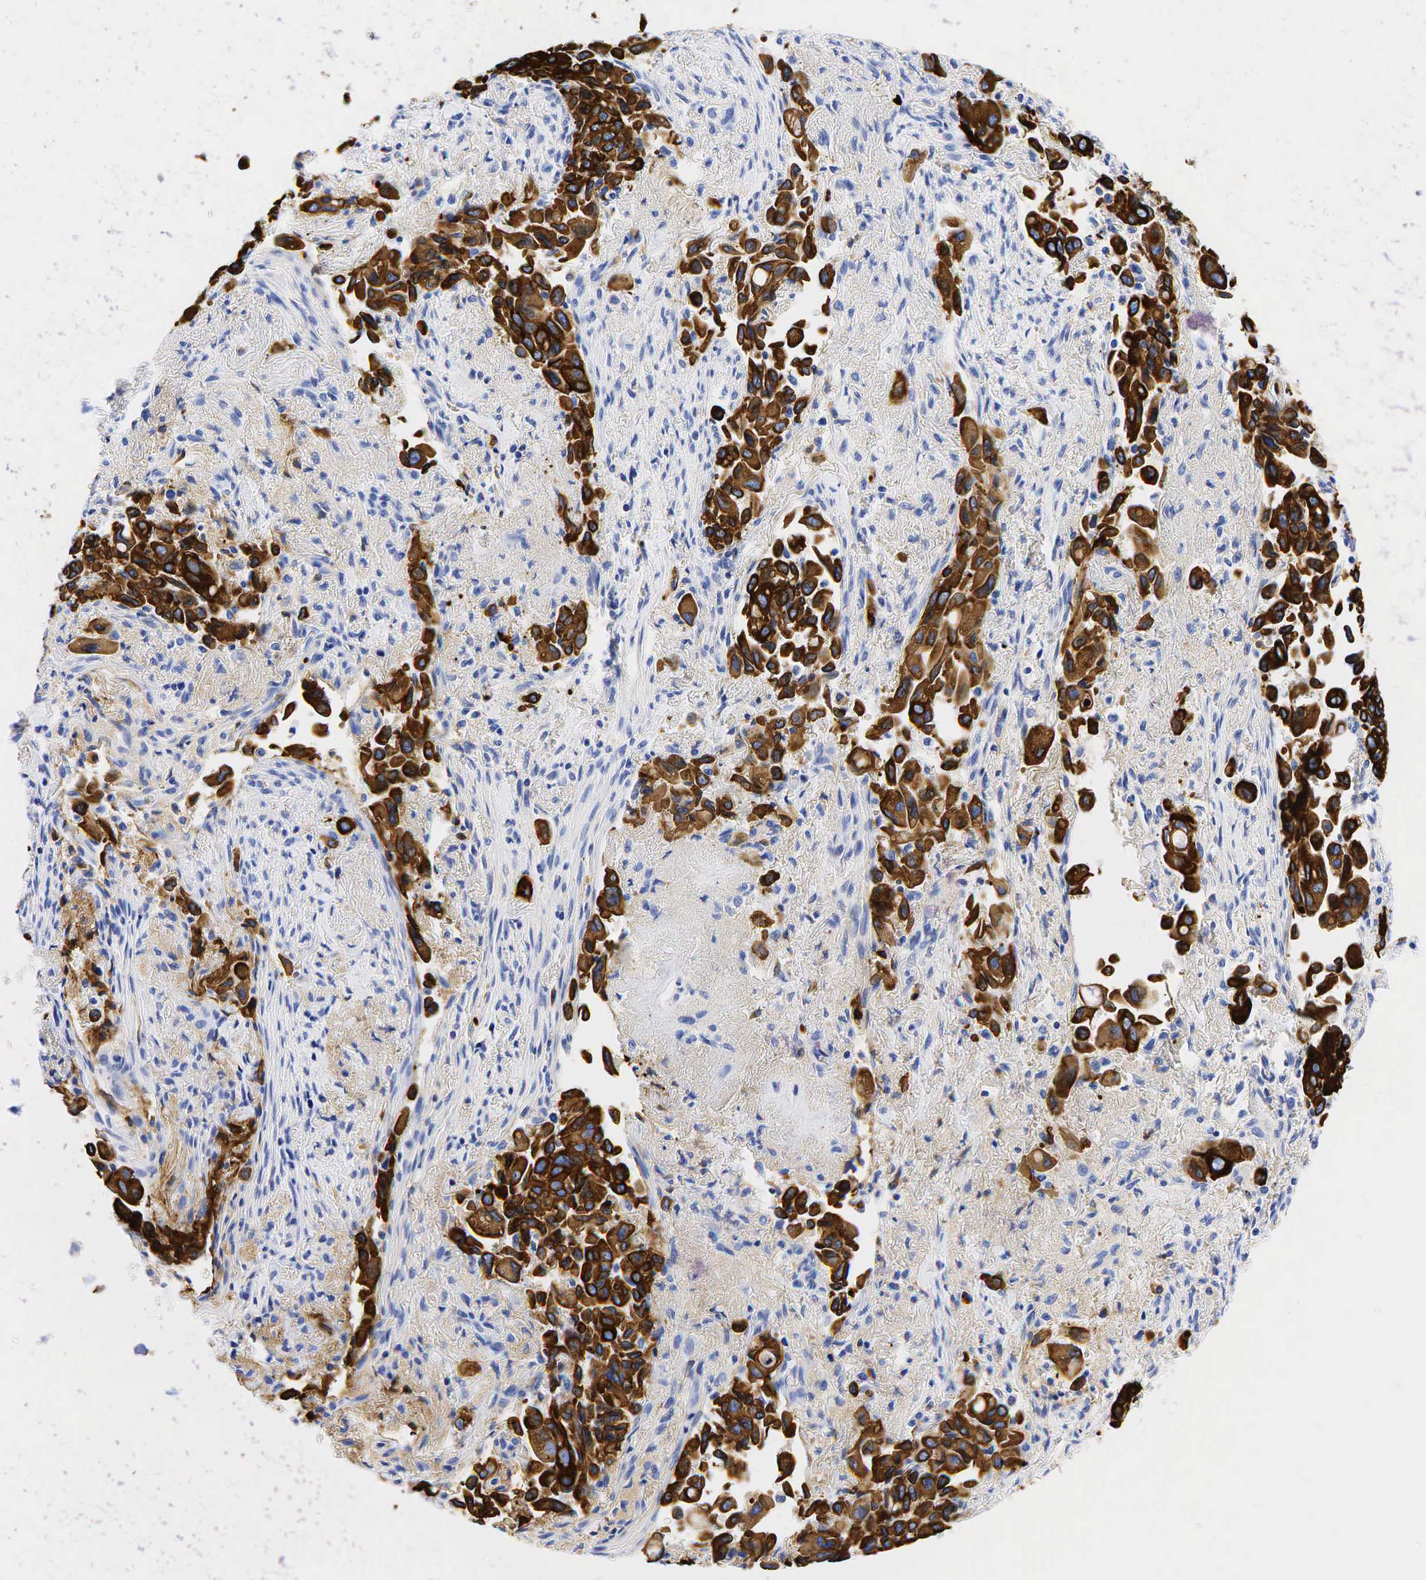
{"staining": {"intensity": "strong", "quantity": ">75%", "location": "cytoplasmic/membranous"}, "tissue": "lung cancer", "cell_type": "Tumor cells", "image_type": "cancer", "snomed": [{"axis": "morphology", "description": "Adenocarcinoma, NOS"}, {"axis": "topography", "description": "Lung"}], "caption": "Strong cytoplasmic/membranous protein positivity is appreciated in about >75% of tumor cells in lung adenocarcinoma.", "gene": "KRT19", "patient": {"sex": "male", "age": 68}}